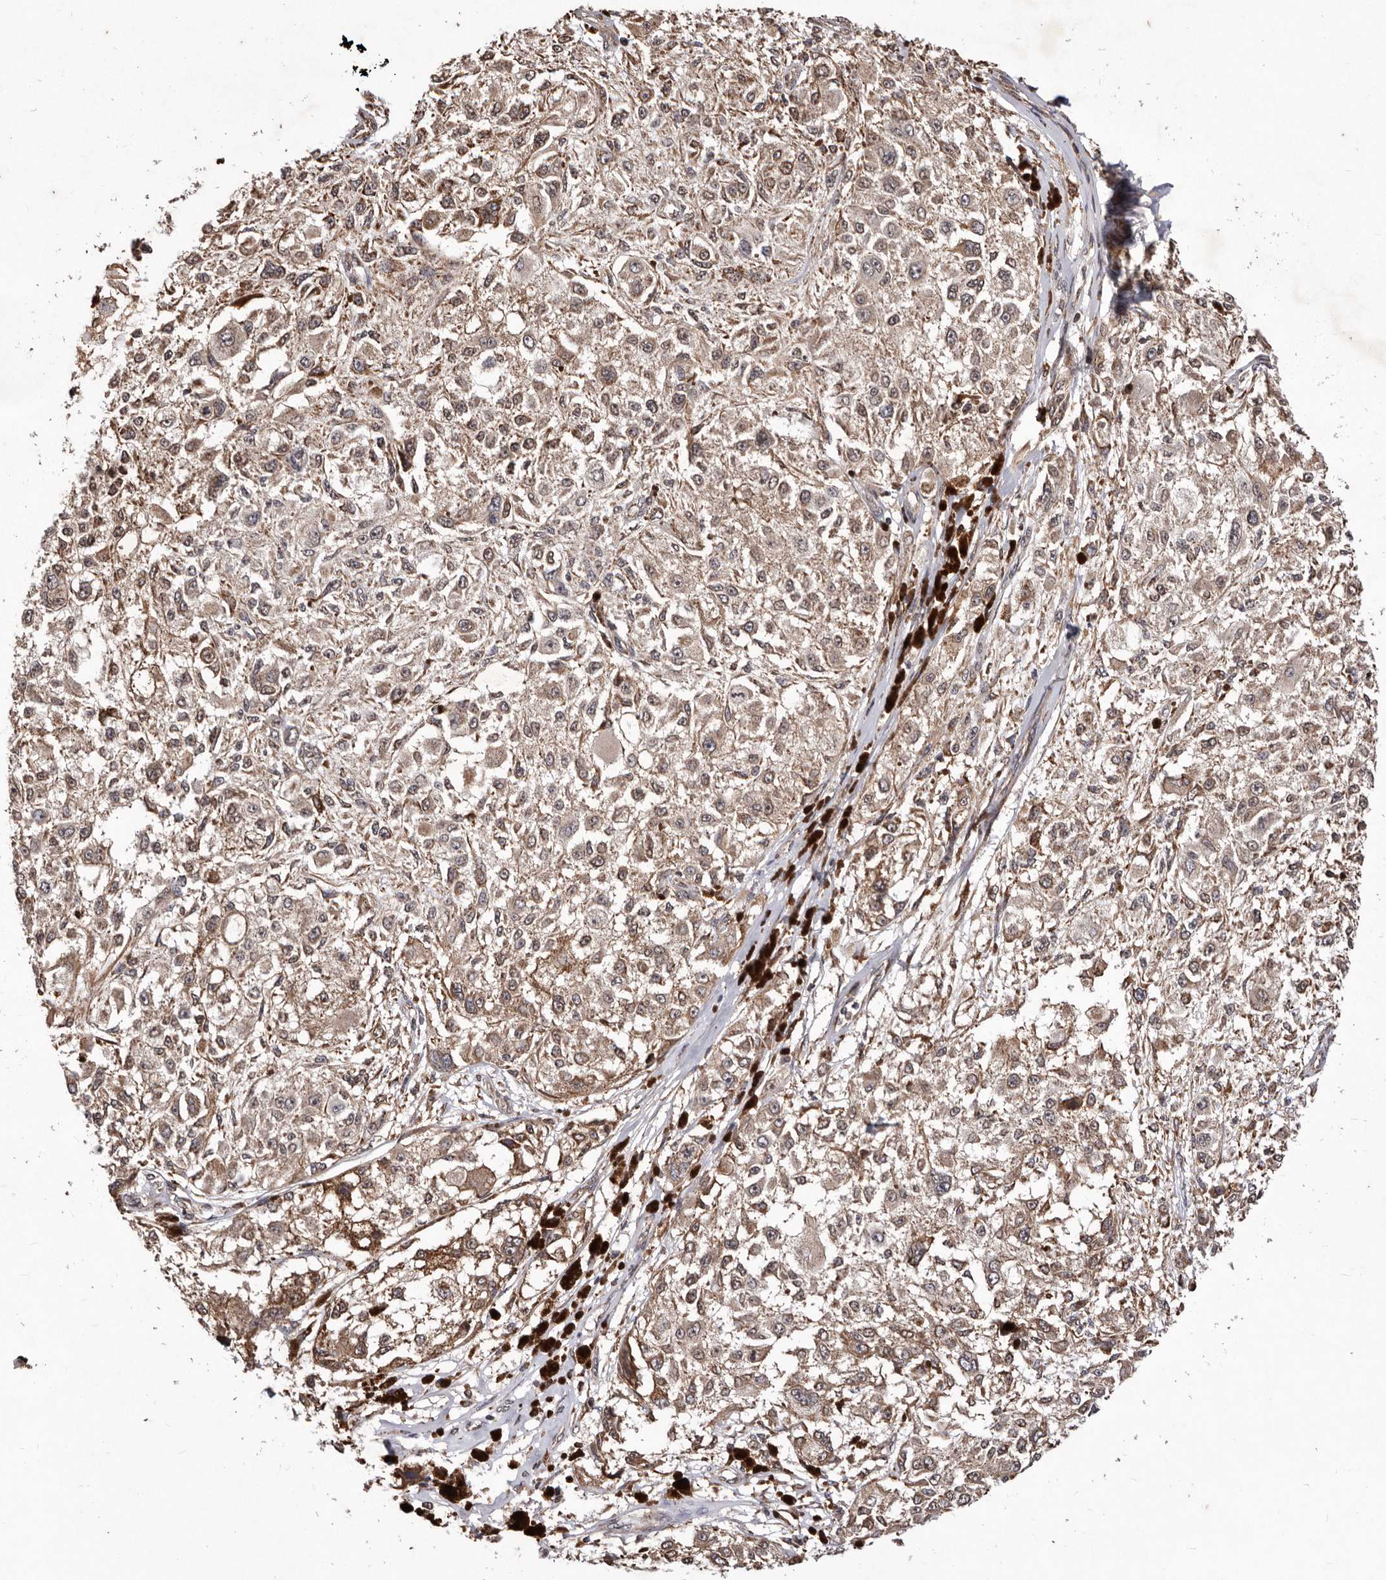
{"staining": {"intensity": "weak", "quantity": "25%-75%", "location": "cytoplasmic/membranous"}, "tissue": "melanoma", "cell_type": "Tumor cells", "image_type": "cancer", "snomed": [{"axis": "morphology", "description": "Necrosis, NOS"}, {"axis": "morphology", "description": "Malignant melanoma, NOS"}, {"axis": "topography", "description": "Skin"}], "caption": "Human malignant melanoma stained with a brown dye reveals weak cytoplasmic/membranous positive expression in about 25%-75% of tumor cells.", "gene": "RRM2B", "patient": {"sex": "female", "age": 87}}